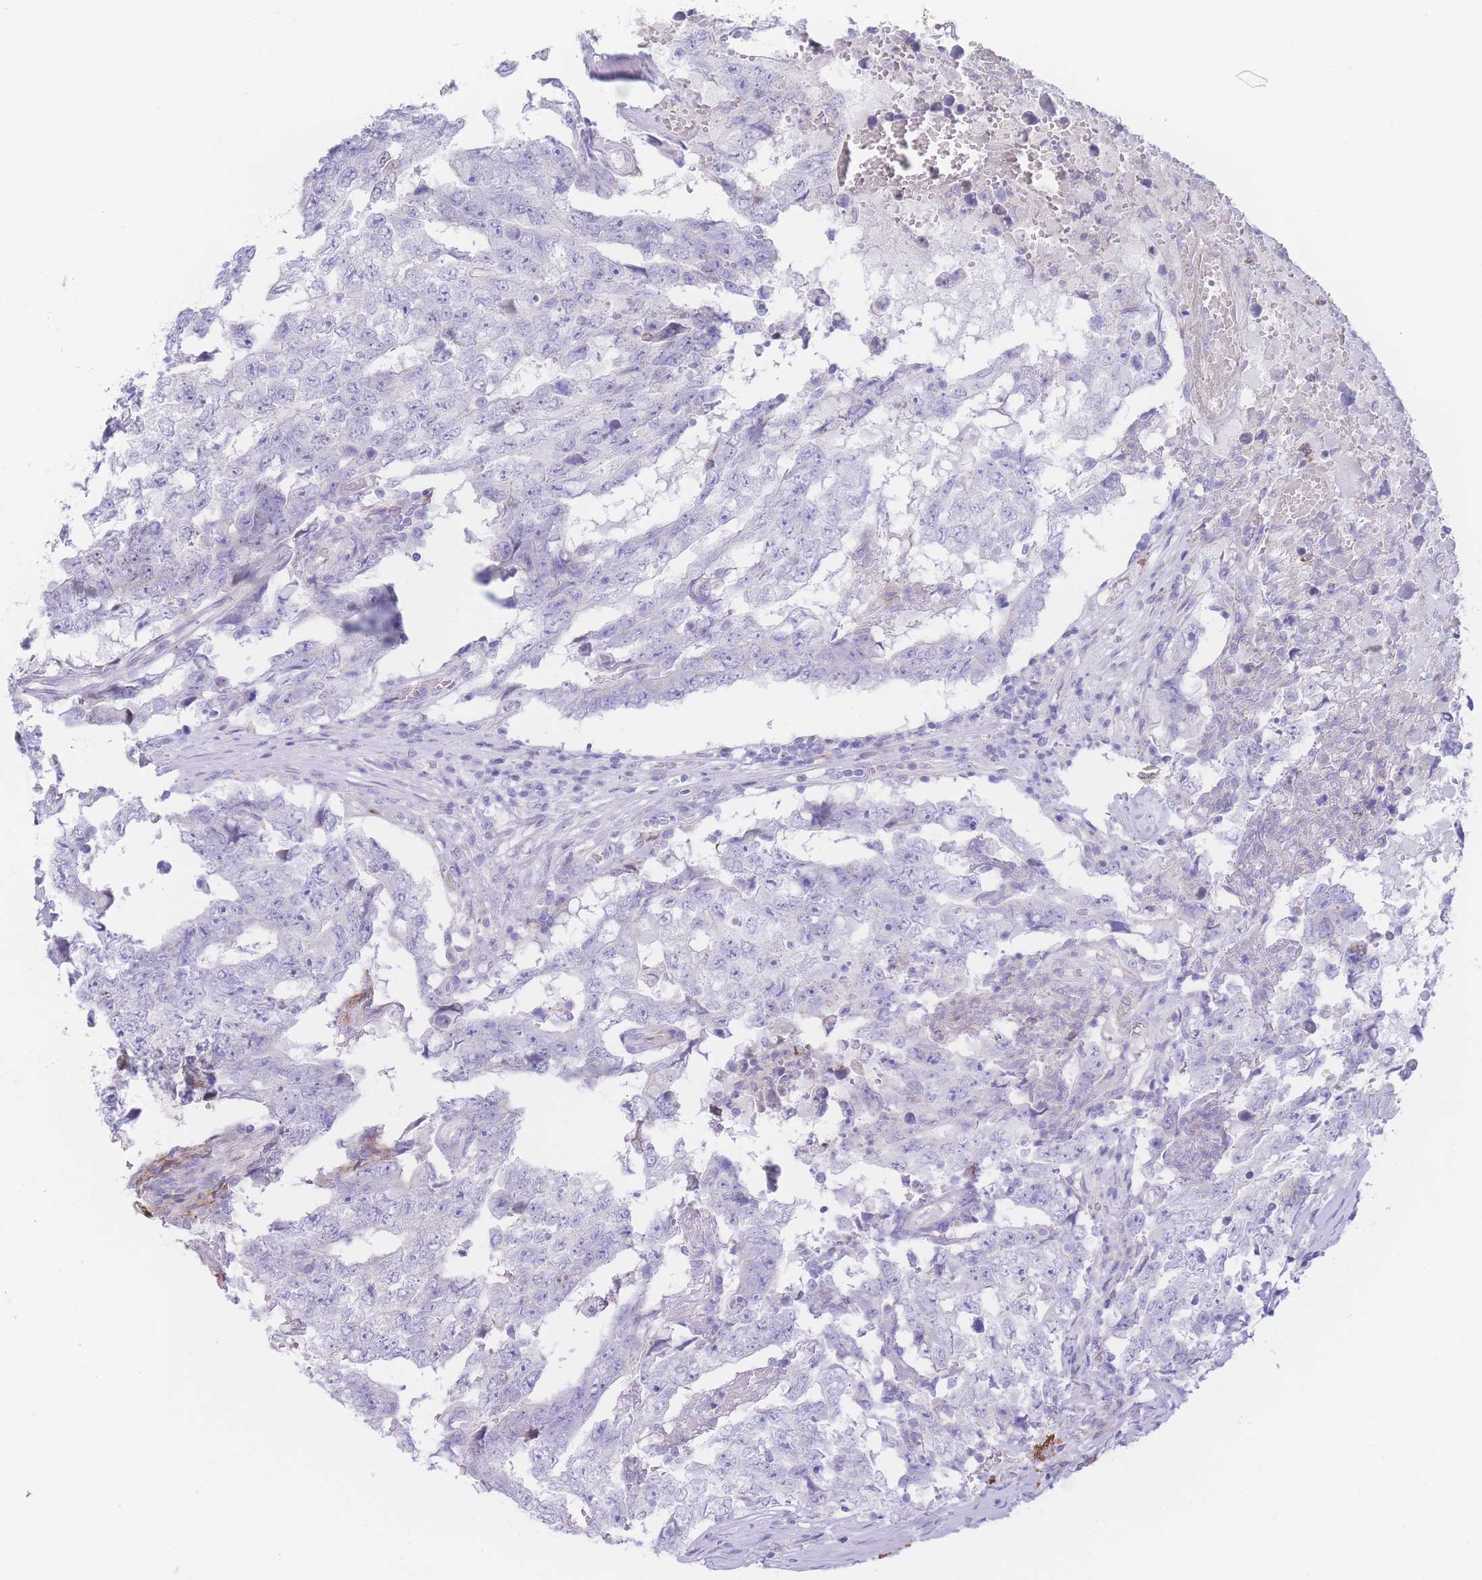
{"staining": {"intensity": "negative", "quantity": "none", "location": "none"}, "tissue": "testis cancer", "cell_type": "Tumor cells", "image_type": "cancer", "snomed": [{"axis": "morphology", "description": "Carcinoma, Embryonal, NOS"}, {"axis": "topography", "description": "Testis"}], "caption": "Testis cancer was stained to show a protein in brown. There is no significant staining in tumor cells.", "gene": "NBEAL1", "patient": {"sex": "male", "age": 25}}